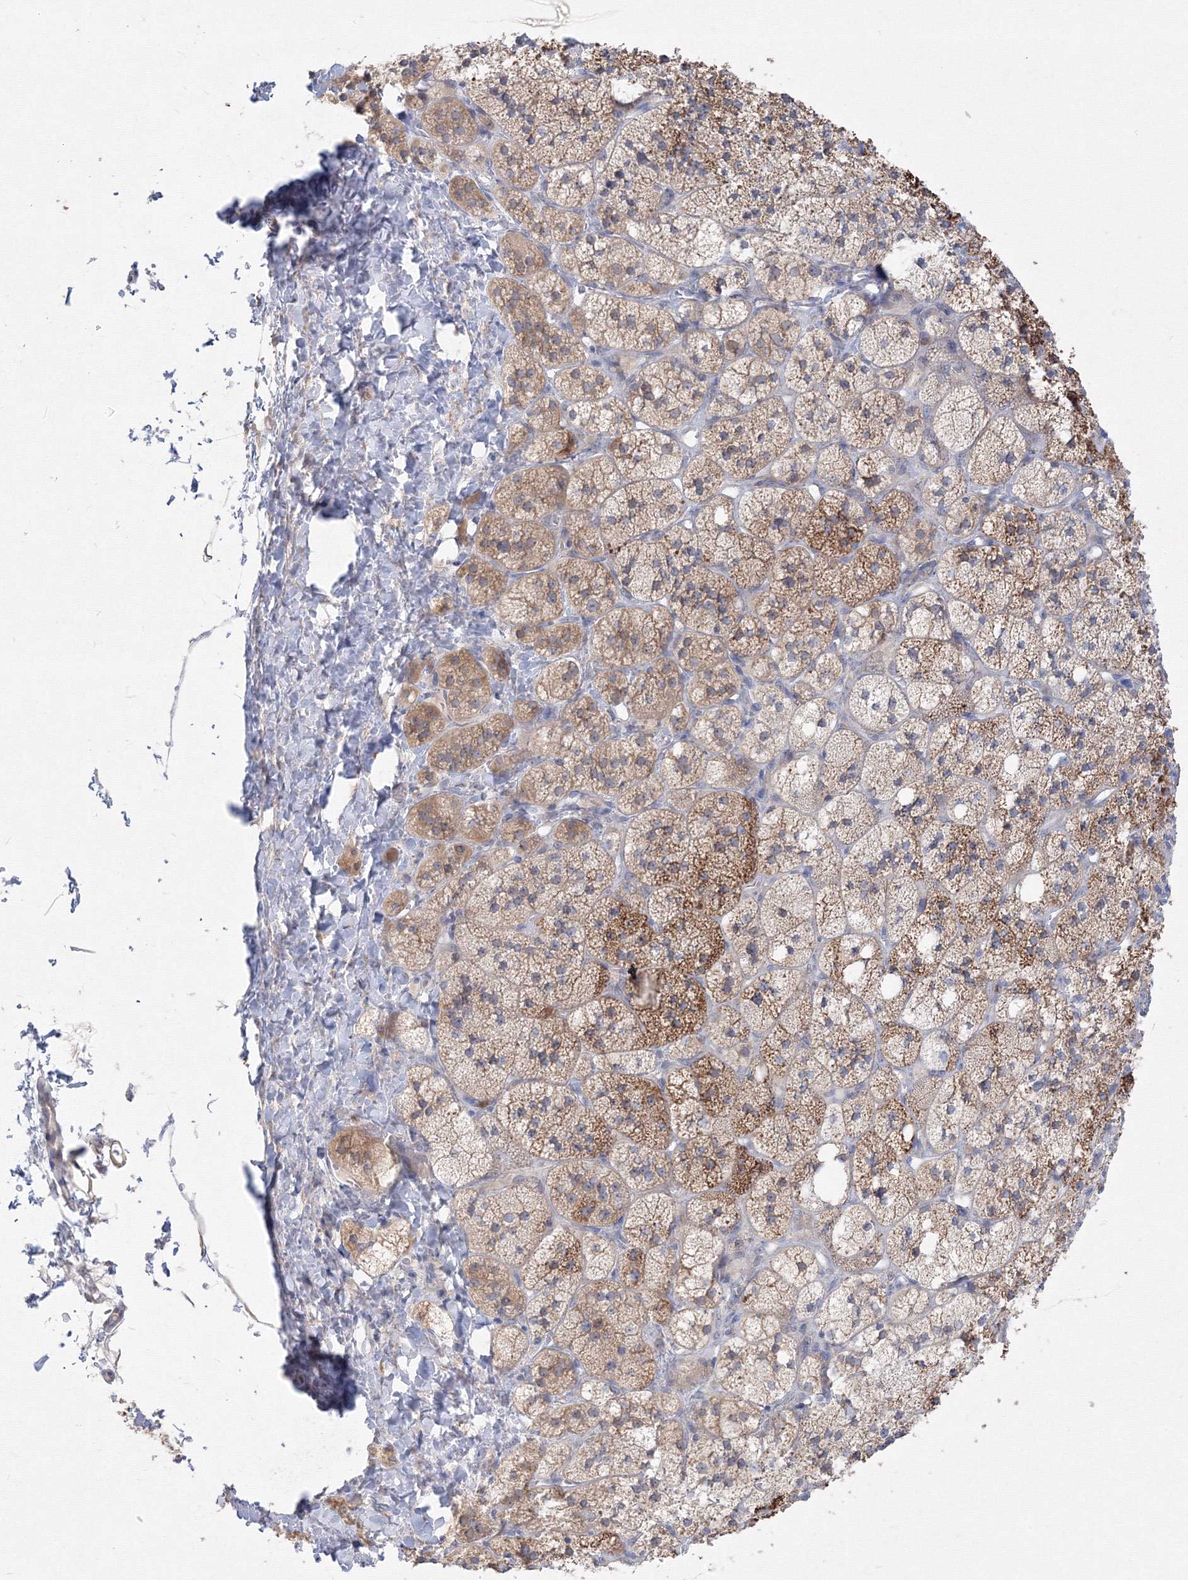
{"staining": {"intensity": "strong", "quantity": "25%-75%", "location": "cytoplasmic/membranous"}, "tissue": "adrenal gland", "cell_type": "Glandular cells", "image_type": "normal", "snomed": [{"axis": "morphology", "description": "Normal tissue, NOS"}, {"axis": "topography", "description": "Adrenal gland"}], "caption": "The histopathology image displays a brown stain indicating the presence of a protein in the cytoplasmic/membranous of glandular cells in adrenal gland.", "gene": "FBXL8", "patient": {"sex": "male", "age": 61}}